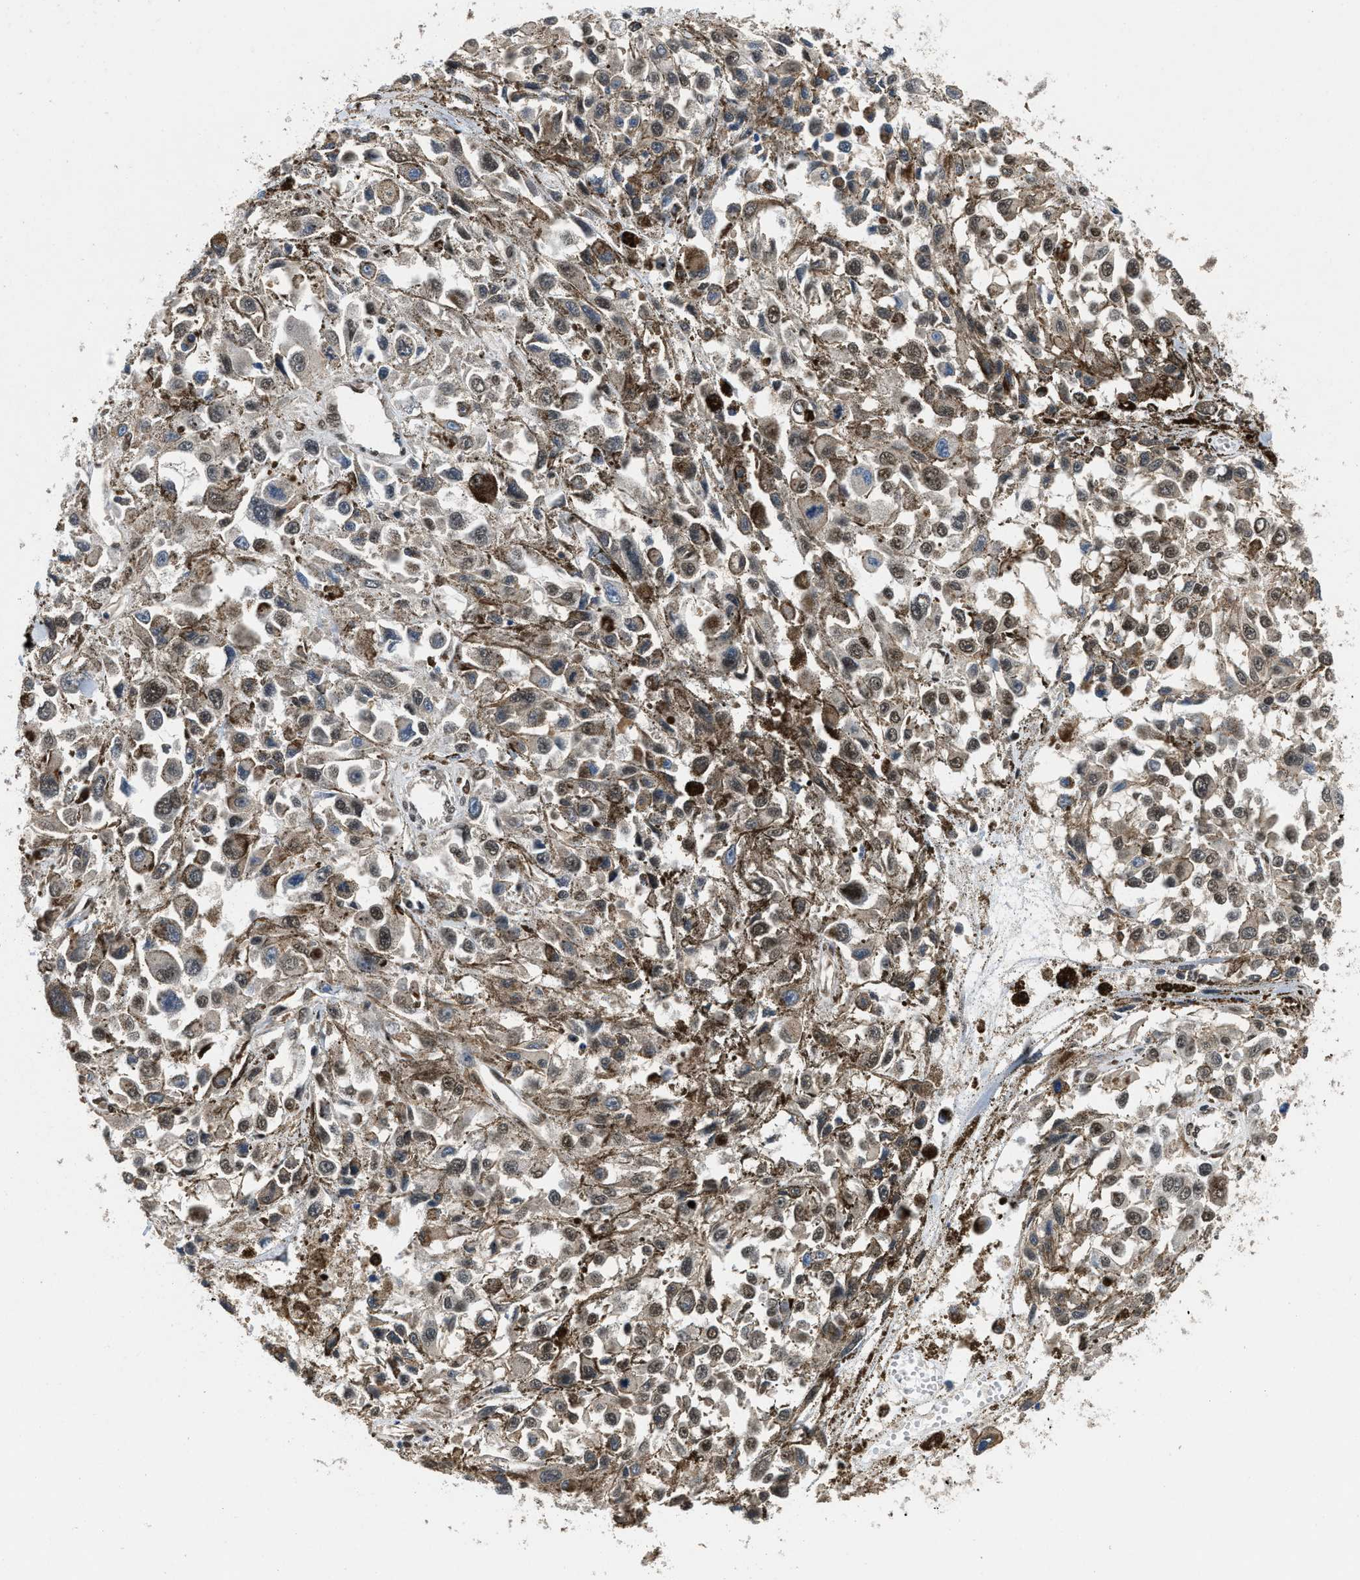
{"staining": {"intensity": "weak", "quantity": "<25%", "location": "cytoplasmic/membranous,nuclear"}, "tissue": "melanoma", "cell_type": "Tumor cells", "image_type": "cancer", "snomed": [{"axis": "morphology", "description": "Malignant melanoma, Metastatic site"}, {"axis": "topography", "description": "Lymph node"}], "caption": "Human melanoma stained for a protein using IHC demonstrates no staining in tumor cells.", "gene": "ATF7IP", "patient": {"sex": "male", "age": 59}}